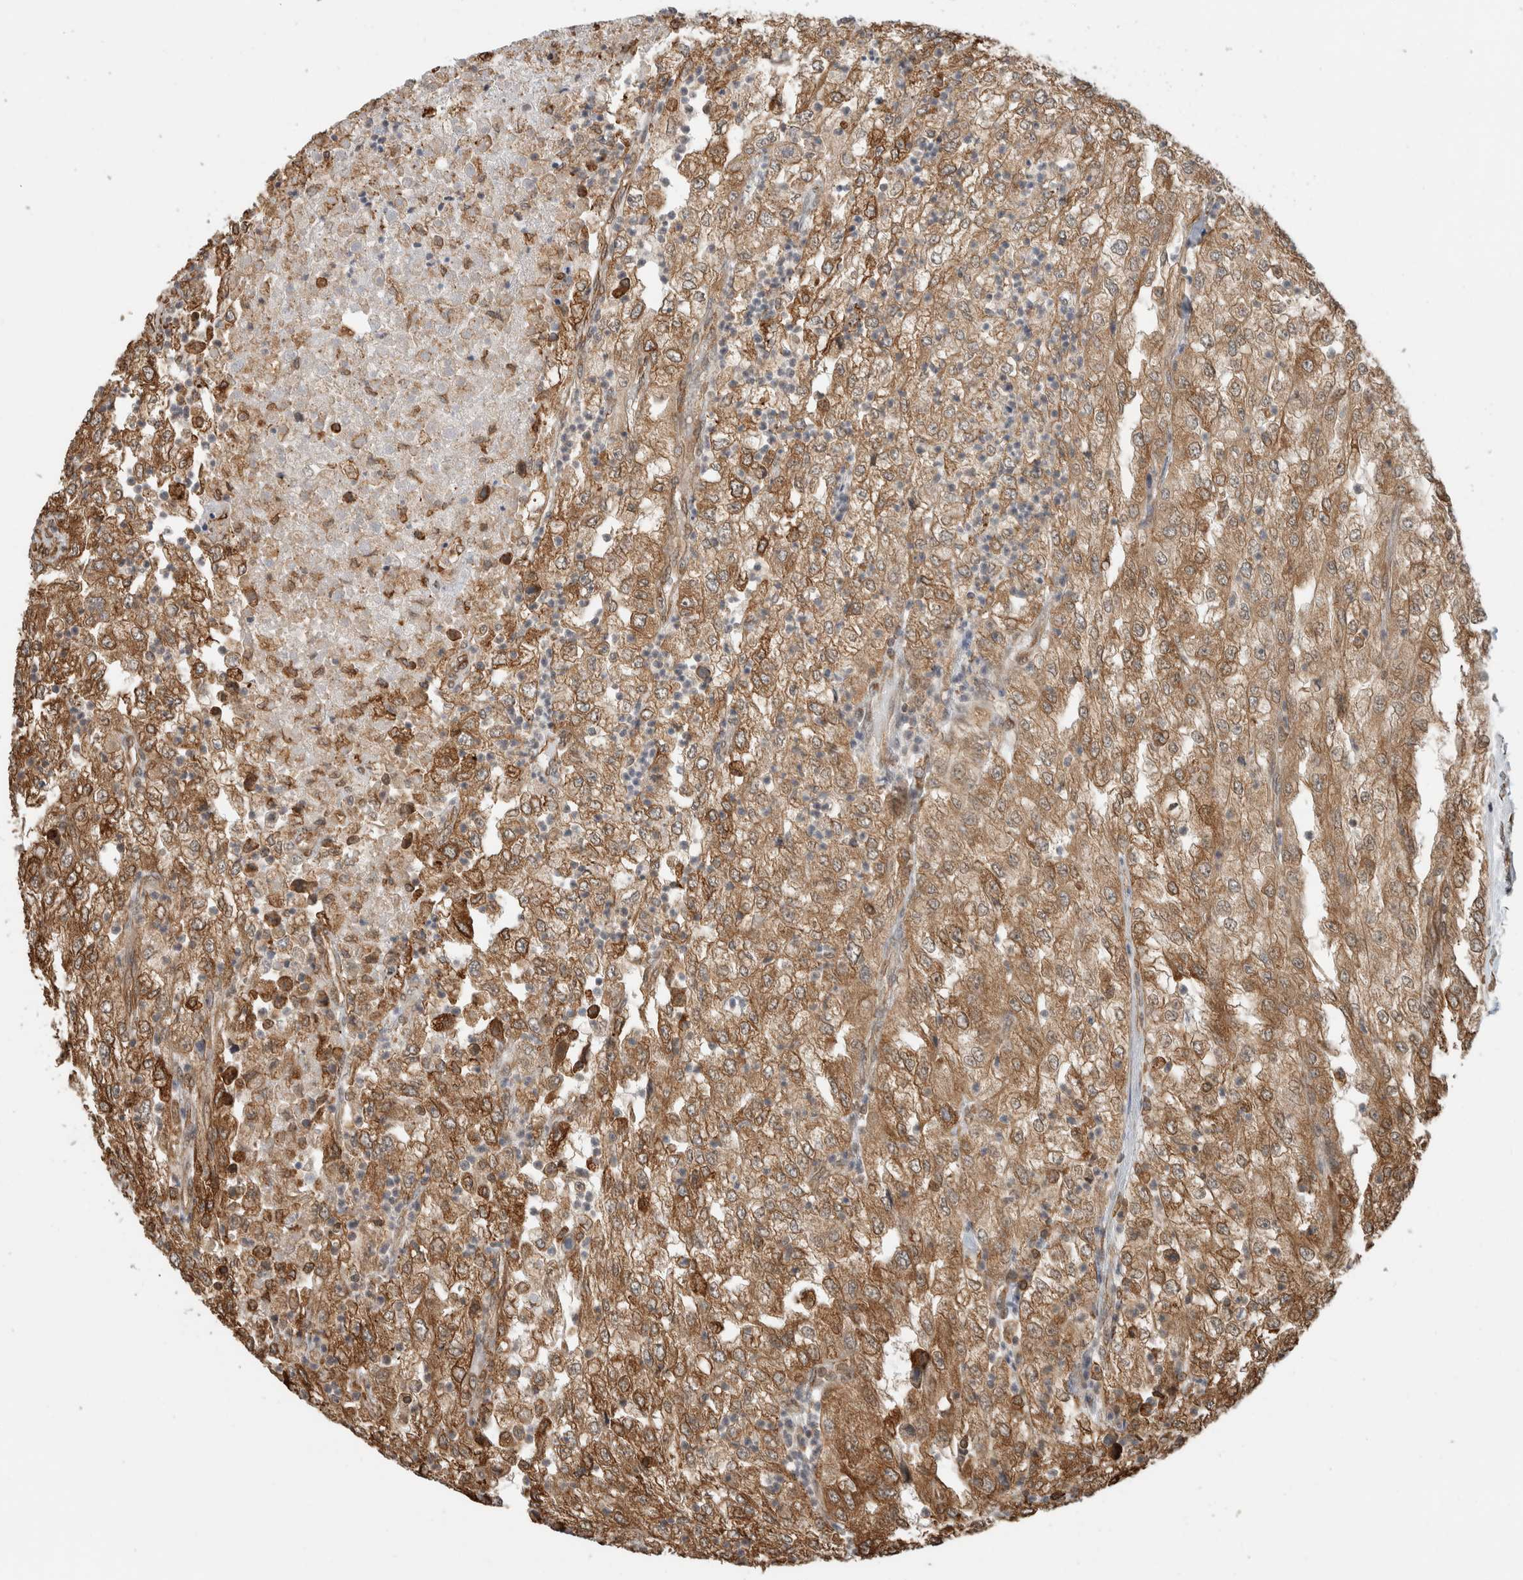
{"staining": {"intensity": "moderate", "quantity": ">75%", "location": "cytoplasmic/membranous"}, "tissue": "renal cancer", "cell_type": "Tumor cells", "image_type": "cancer", "snomed": [{"axis": "morphology", "description": "Adenocarcinoma, NOS"}, {"axis": "topography", "description": "Kidney"}], "caption": "This is an image of immunohistochemistry (IHC) staining of renal cancer, which shows moderate positivity in the cytoplasmic/membranous of tumor cells.", "gene": "MS4A7", "patient": {"sex": "female", "age": 54}}